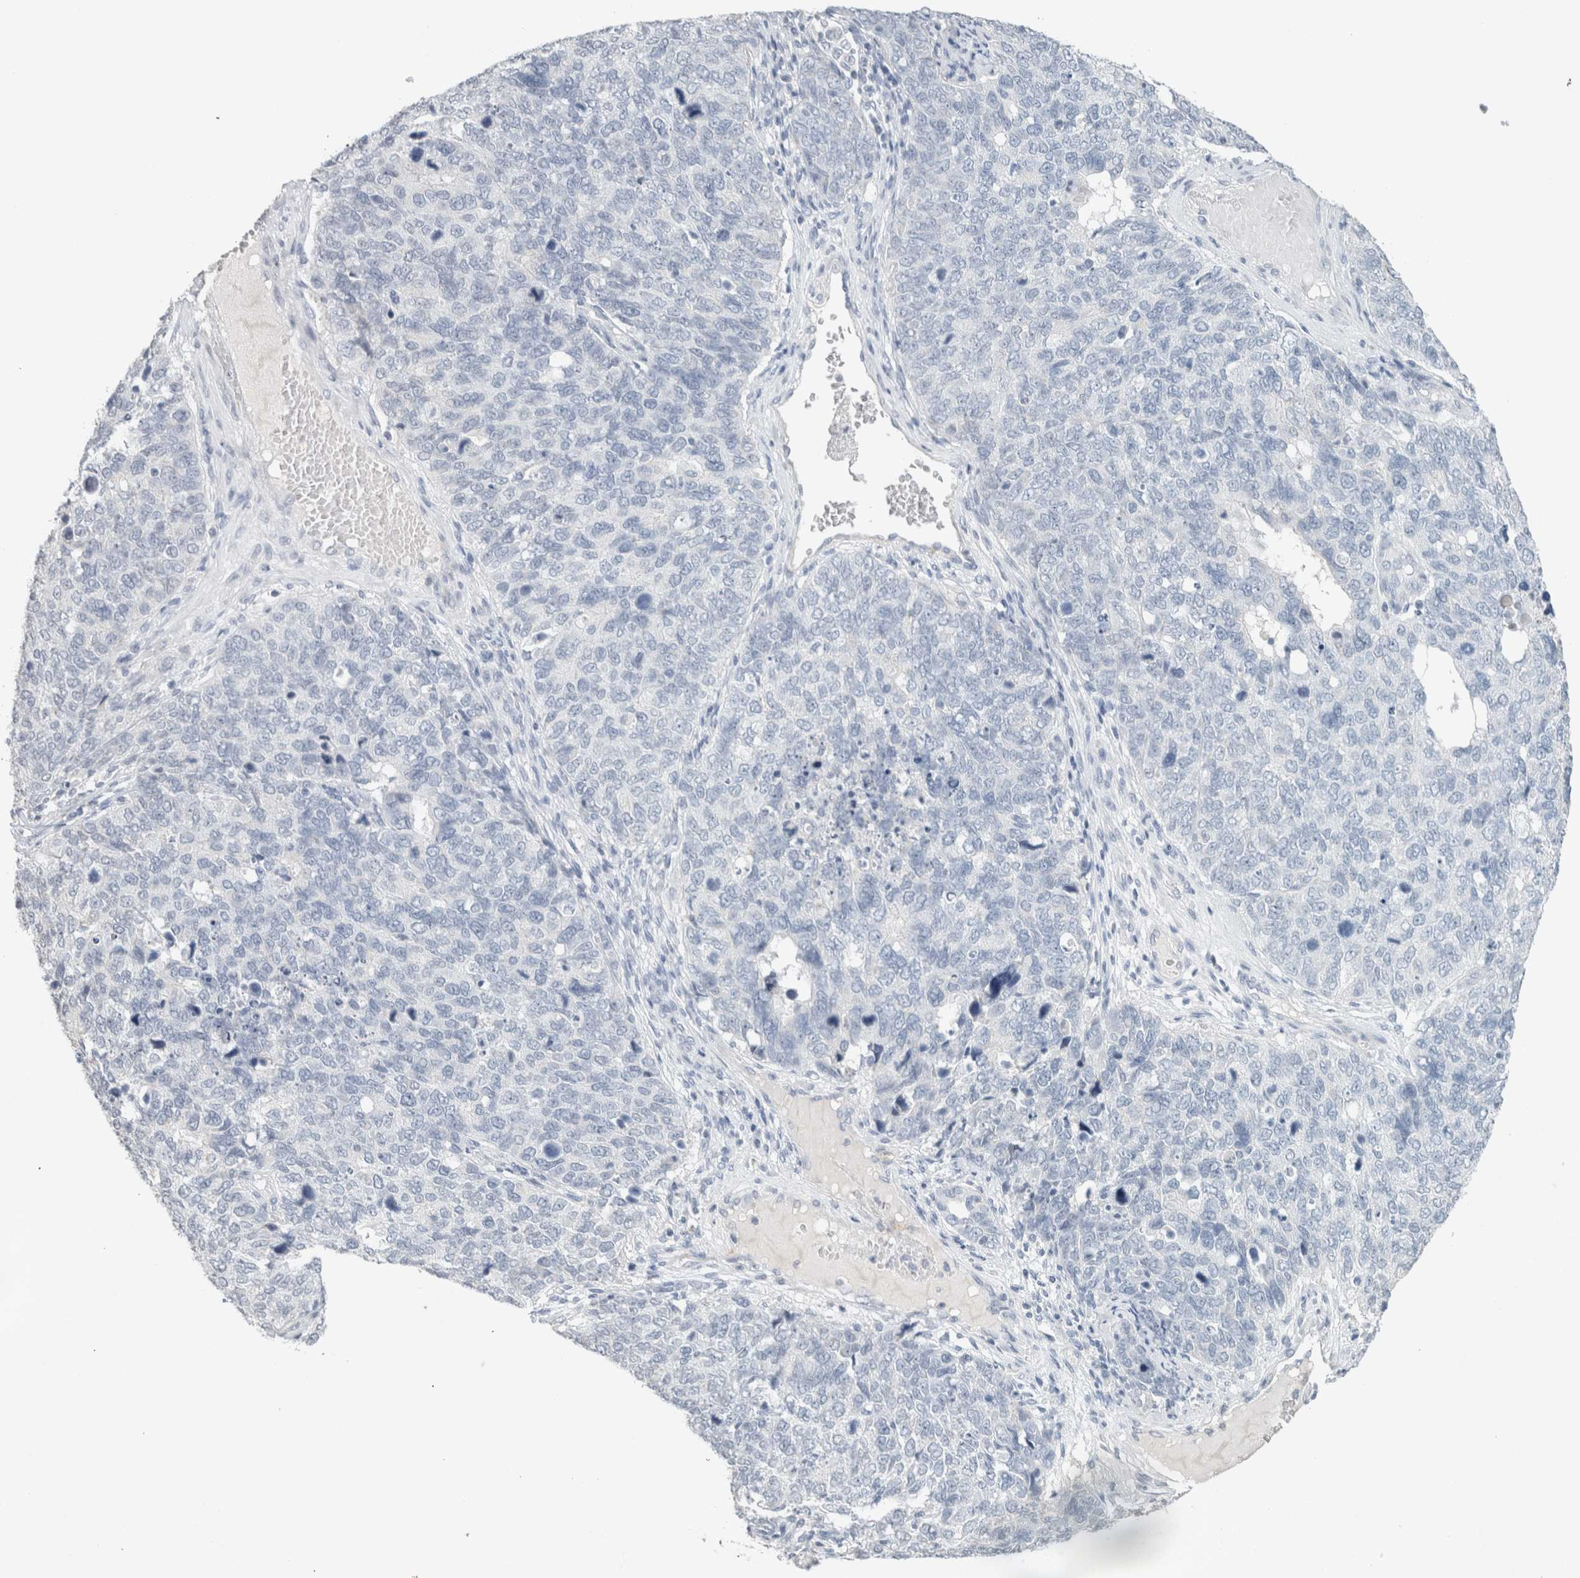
{"staining": {"intensity": "negative", "quantity": "none", "location": "none"}, "tissue": "cervical cancer", "cell_type": "Tumor cells", "image_type": "cancer", "snomed": [{"axis": "morphology", "description": "Squamous cell carcinoma, NOS"}, {"axis": "topography", "description": "Cervix"}], "caption": "This is an immunohistochemistry micrograph of cervical cancer. There is no expression in tumor cells.", "gene": "CRAT", "patient": {"sex": "female", "age": 63}}